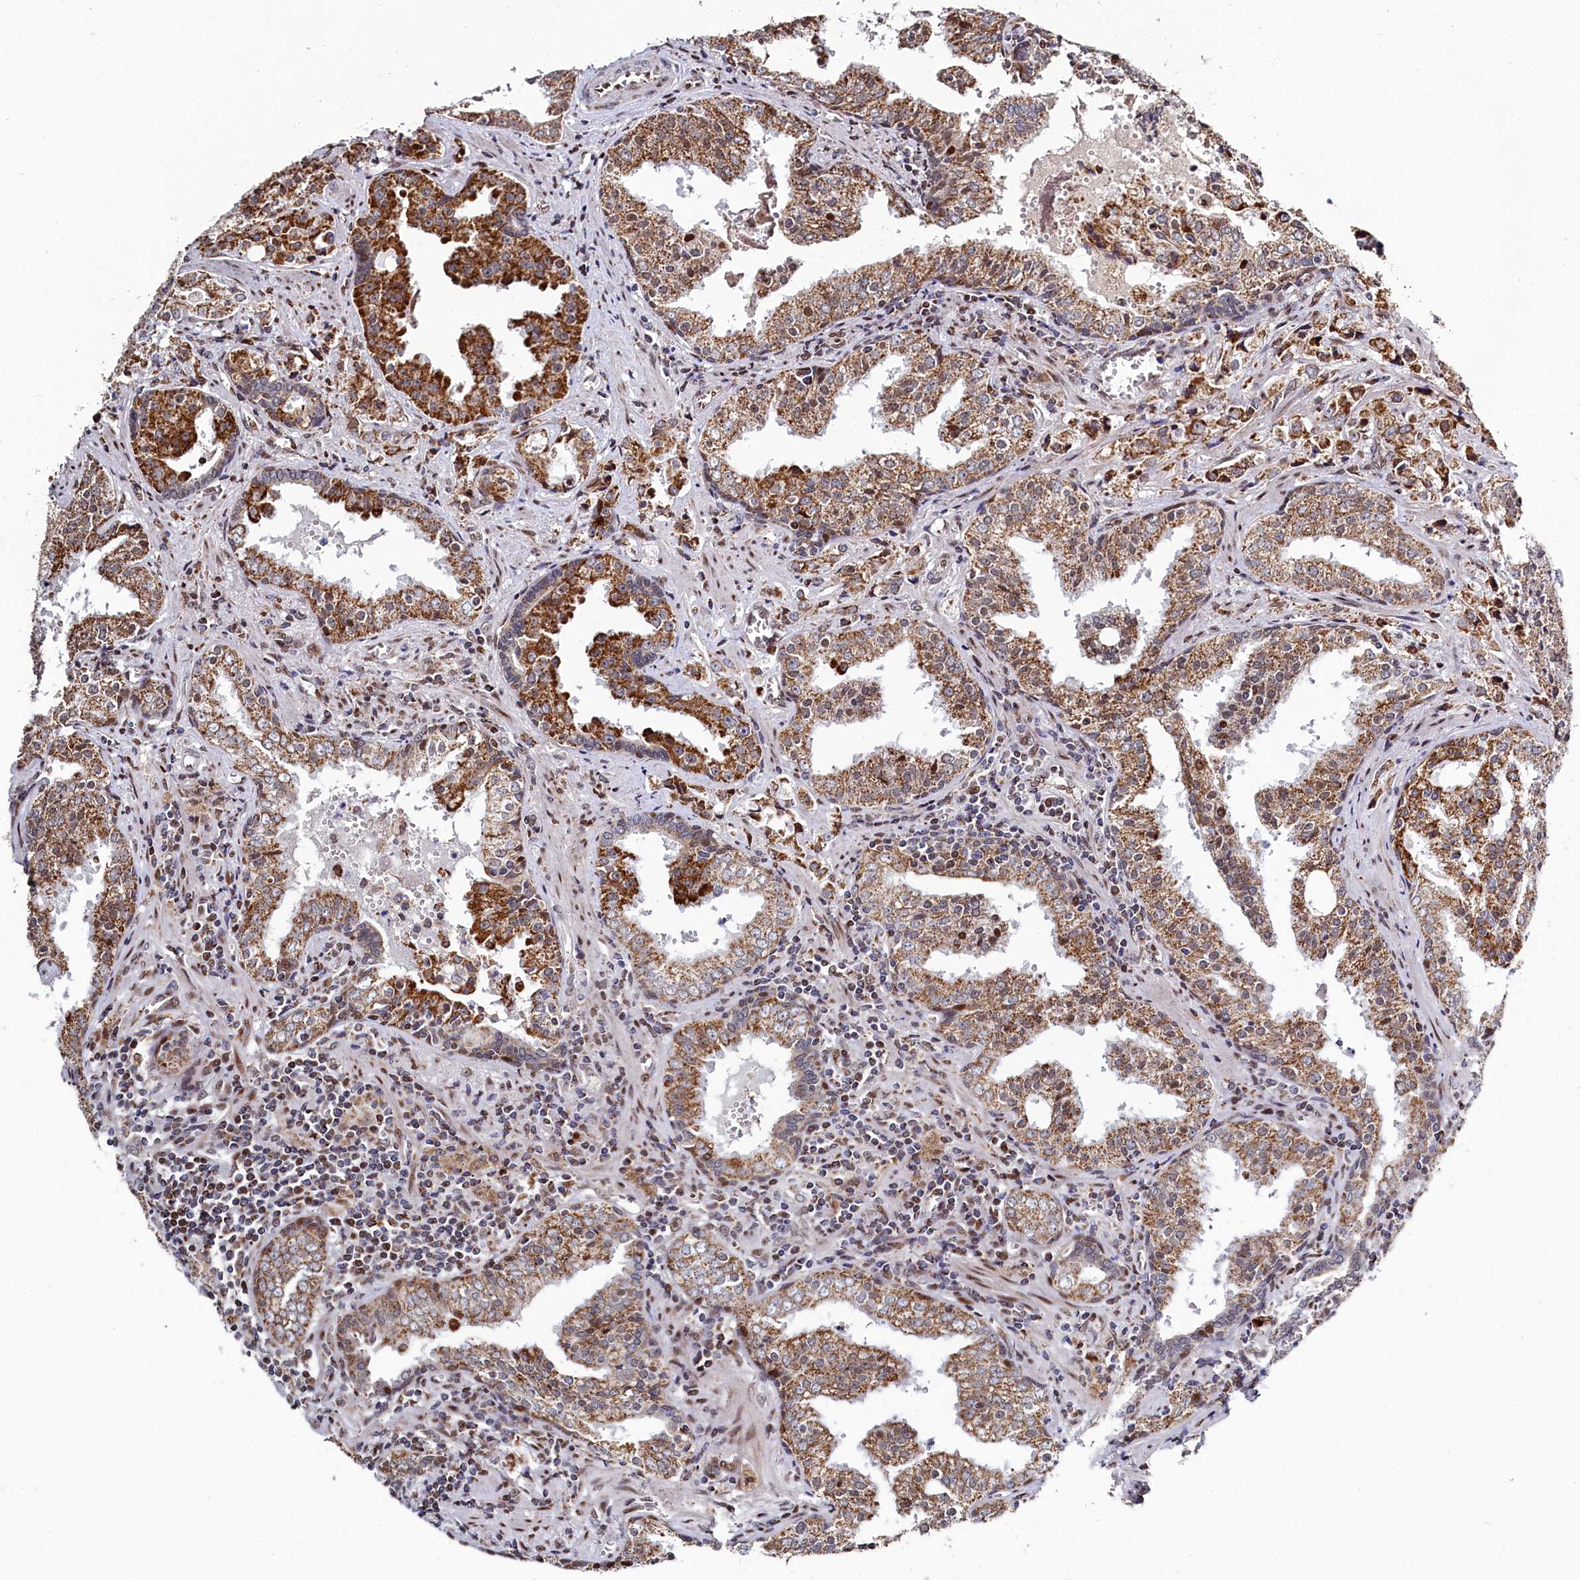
{"staining": {"intensity": "strong", "quantity": ">75%", "location": "cytoplasmic/membranous"}, "tissue": "prostate cancer", "cell_type": "Tumor cells", "image_type": "cancer", "snomed": [{"axis": "morphology", "description": "Adenocarcinoma, High grade"}, {"axis": "topography", "description": "Prostate"}], "caption": "A micrograph of prostate cancer stained for a protein exhibits strong cytoplasmic/membranous brown staining in tumor cells.", "gene": "HDGFL3", "patient": {"sex": "male", "age": 68}}